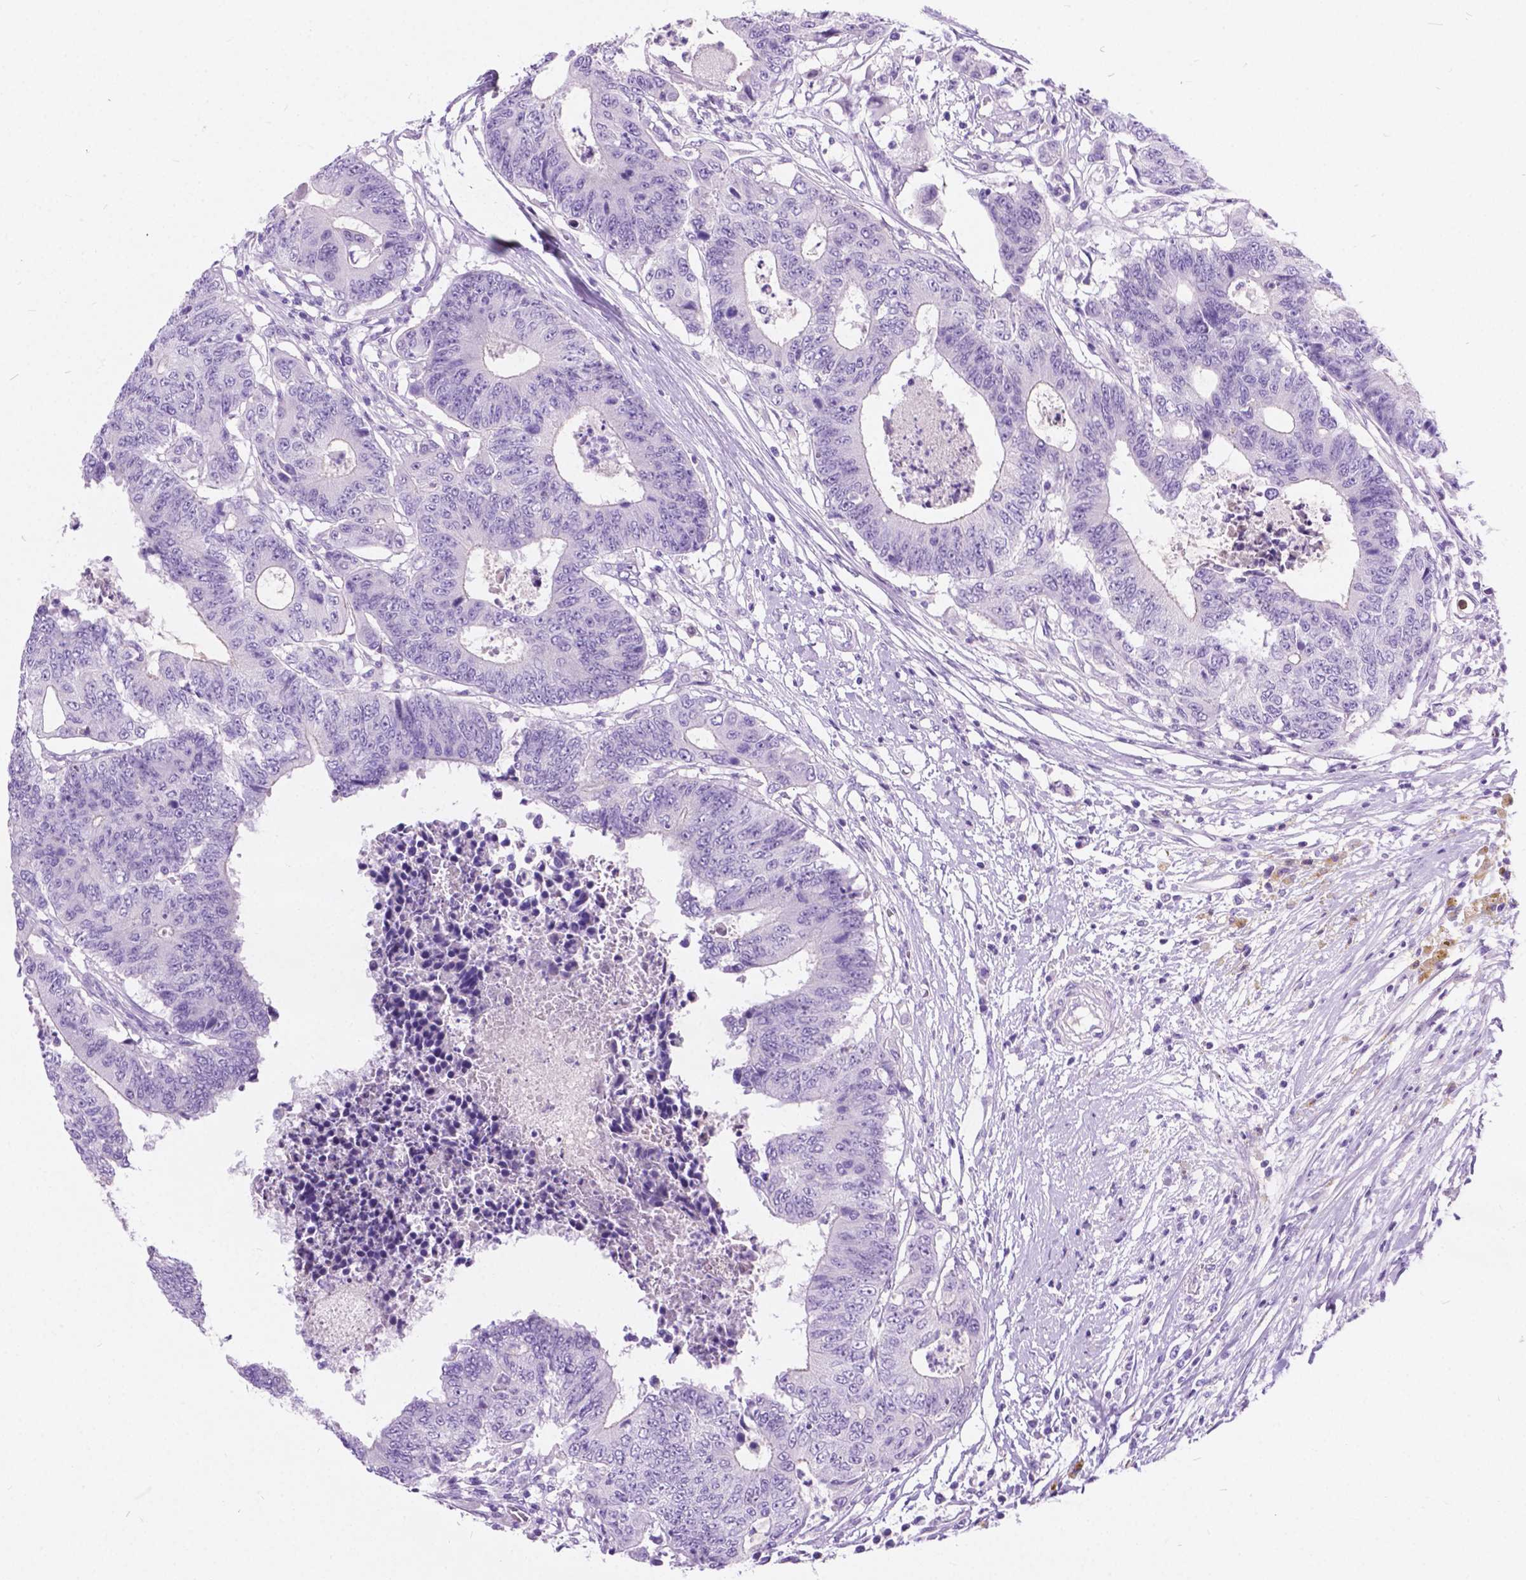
{"staining": {"intensity": "negative", "quantity": "none", "location": "none"}, "tissue": "colorectal cancer", "cell_type": "Tumor cells", "image_type": "cancer", "snomed": [{"axis": "morphology", "description": "Adenocarcinoma, NOS"}, {"axis": "topography", "description": "Colon"}], "caption": "Immunohistochemical staining of human colorectal cancer reveals no significant expression in tumor cells. (Stains: DAB (3,3'-diaminobenzidine) IHC with hematoxylin counter stain, Microscopy: brightfield microscopy at high magnification).", "gene": "ARMS2", "patient": {"sex": "female", "age": 48}}